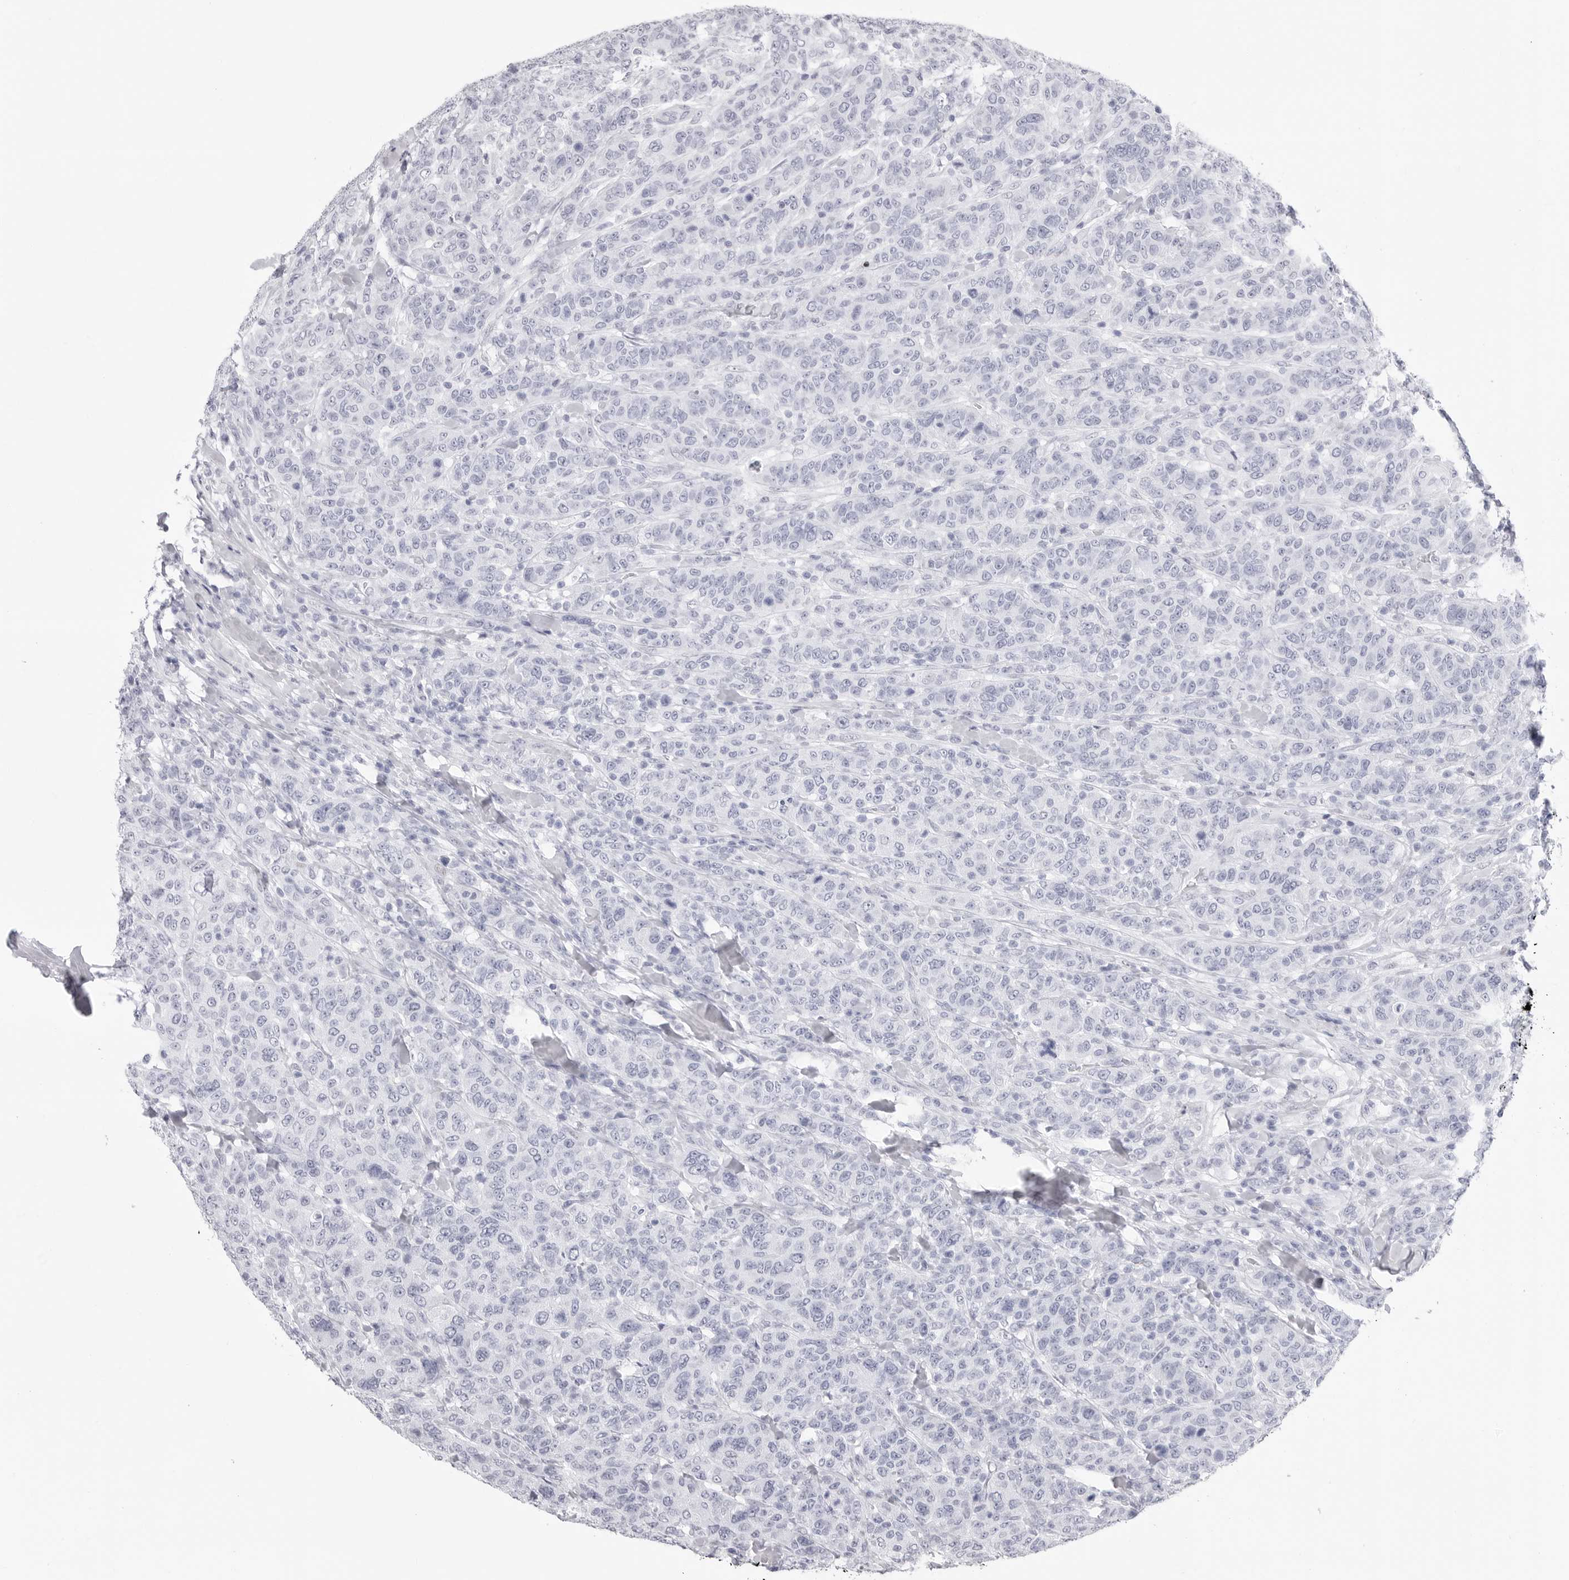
{"staining": {"intensity": "negative", "quantity": "none", "location": "none"}, "tissue": "breast cancer", "cell_type": "Tumor cells", "image_type": "cancer", "snomed": [{"axis": "morphology", "description": "Duct carcinoma"}, {"axis": "topography", "description": "Breast"}], "caption": "DAB immunohistochemical staining of human breast cancer (invasive ductal carcinoma) reveals no significant positivity in tumor cells.", "gene": "TSSK1B", "patient": {"sex": "female", "age": 37}}